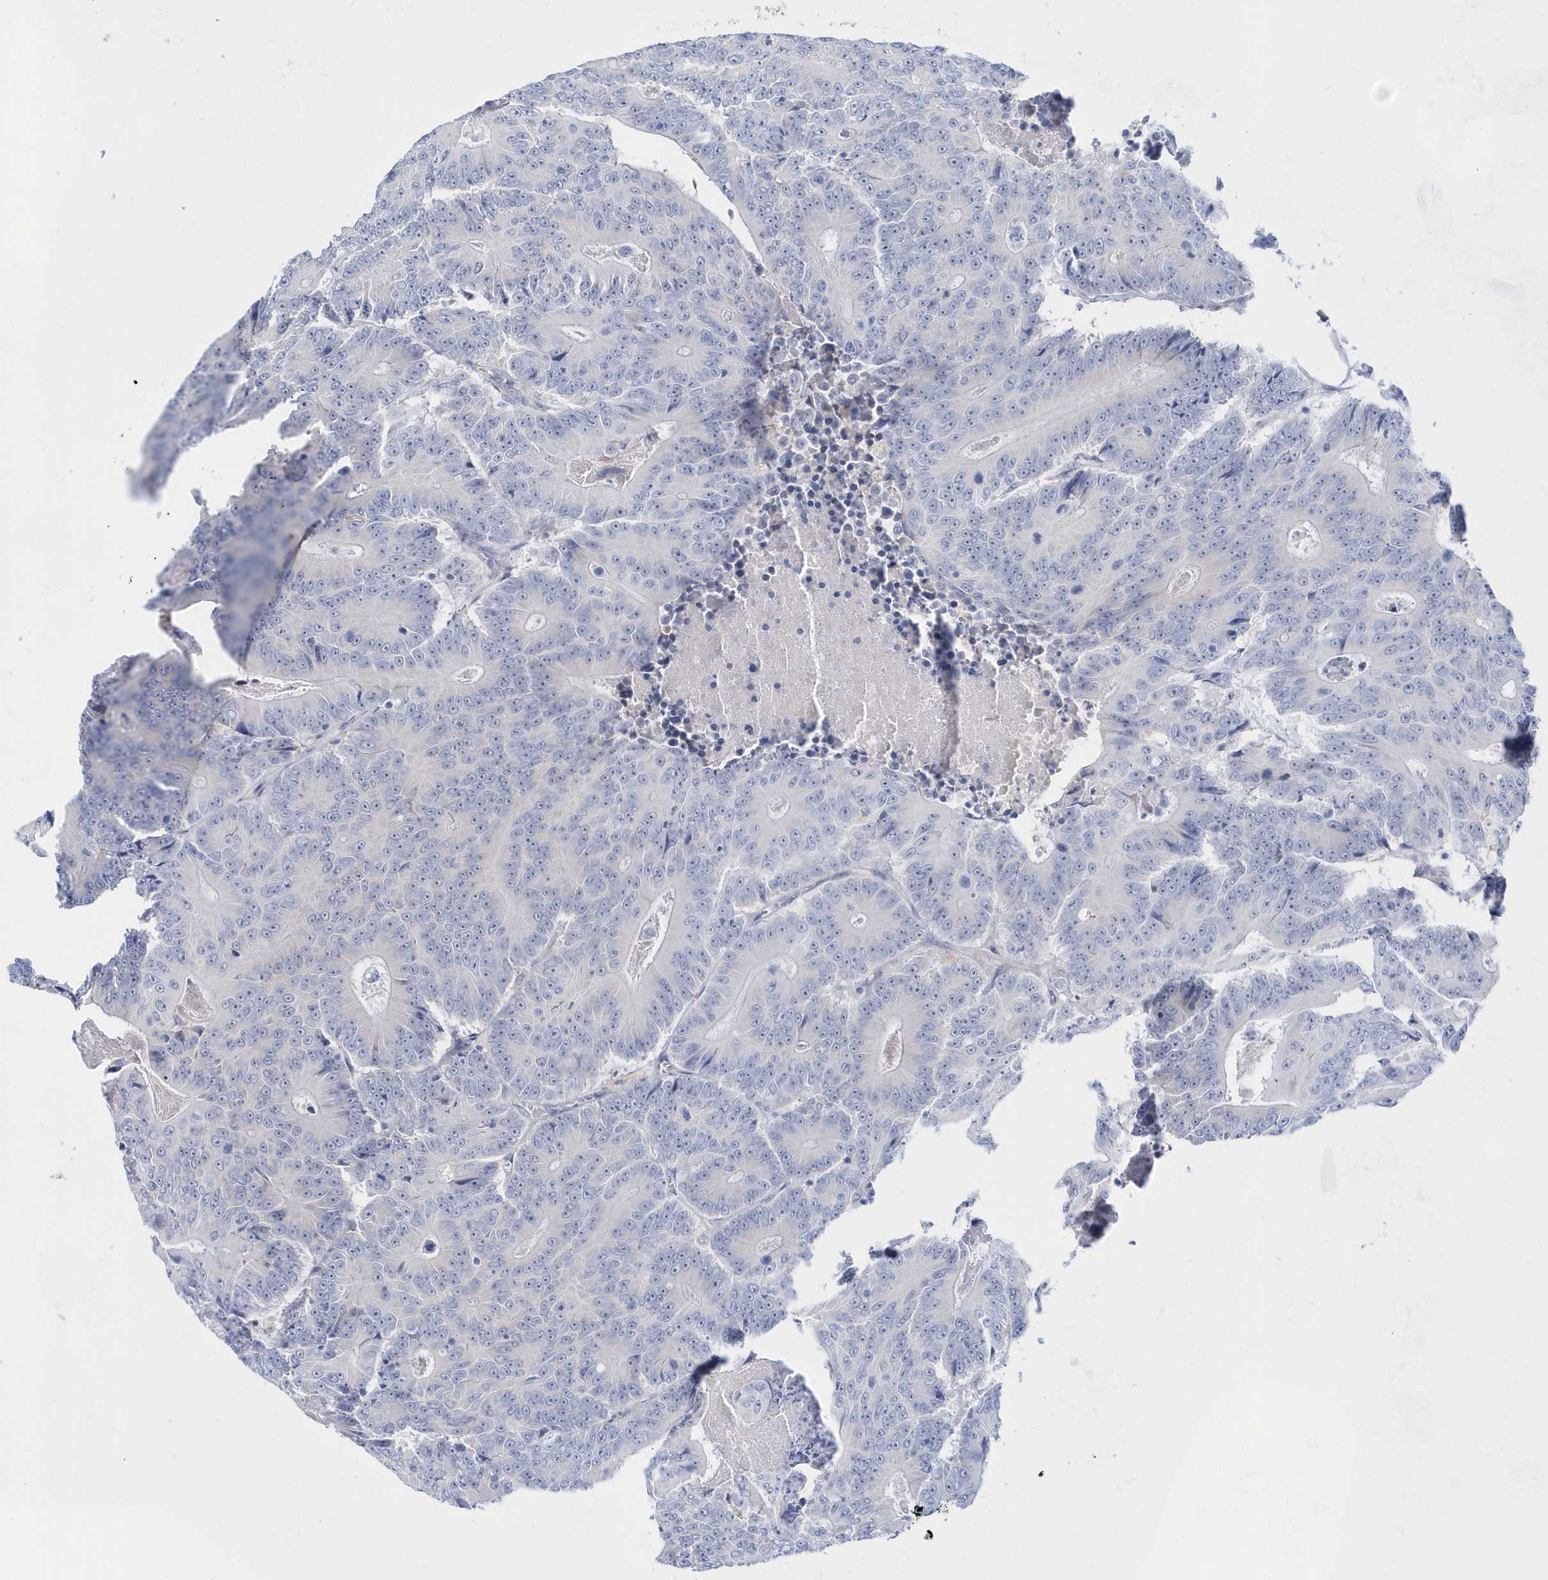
{"staining": {"intensity": "negative", "quantity": "none", "location": "none"}, "tissue": "colorectal cancer", "cell_type": "Tumor cells", "image_type": "cancer", "snomed": [{"axis": "morphology", "description": "Adenocarcinoma, NOS"}, {"axis": "topography", "description": "Colon"}], "caption": "Human adenocarcinoma (colorectal) stained for a protein using immunohistochemistry (IHC) exhibits no staining in tumor cells.", "gene": "BDH2", "patient": {"sex": "male", "age": 83}}